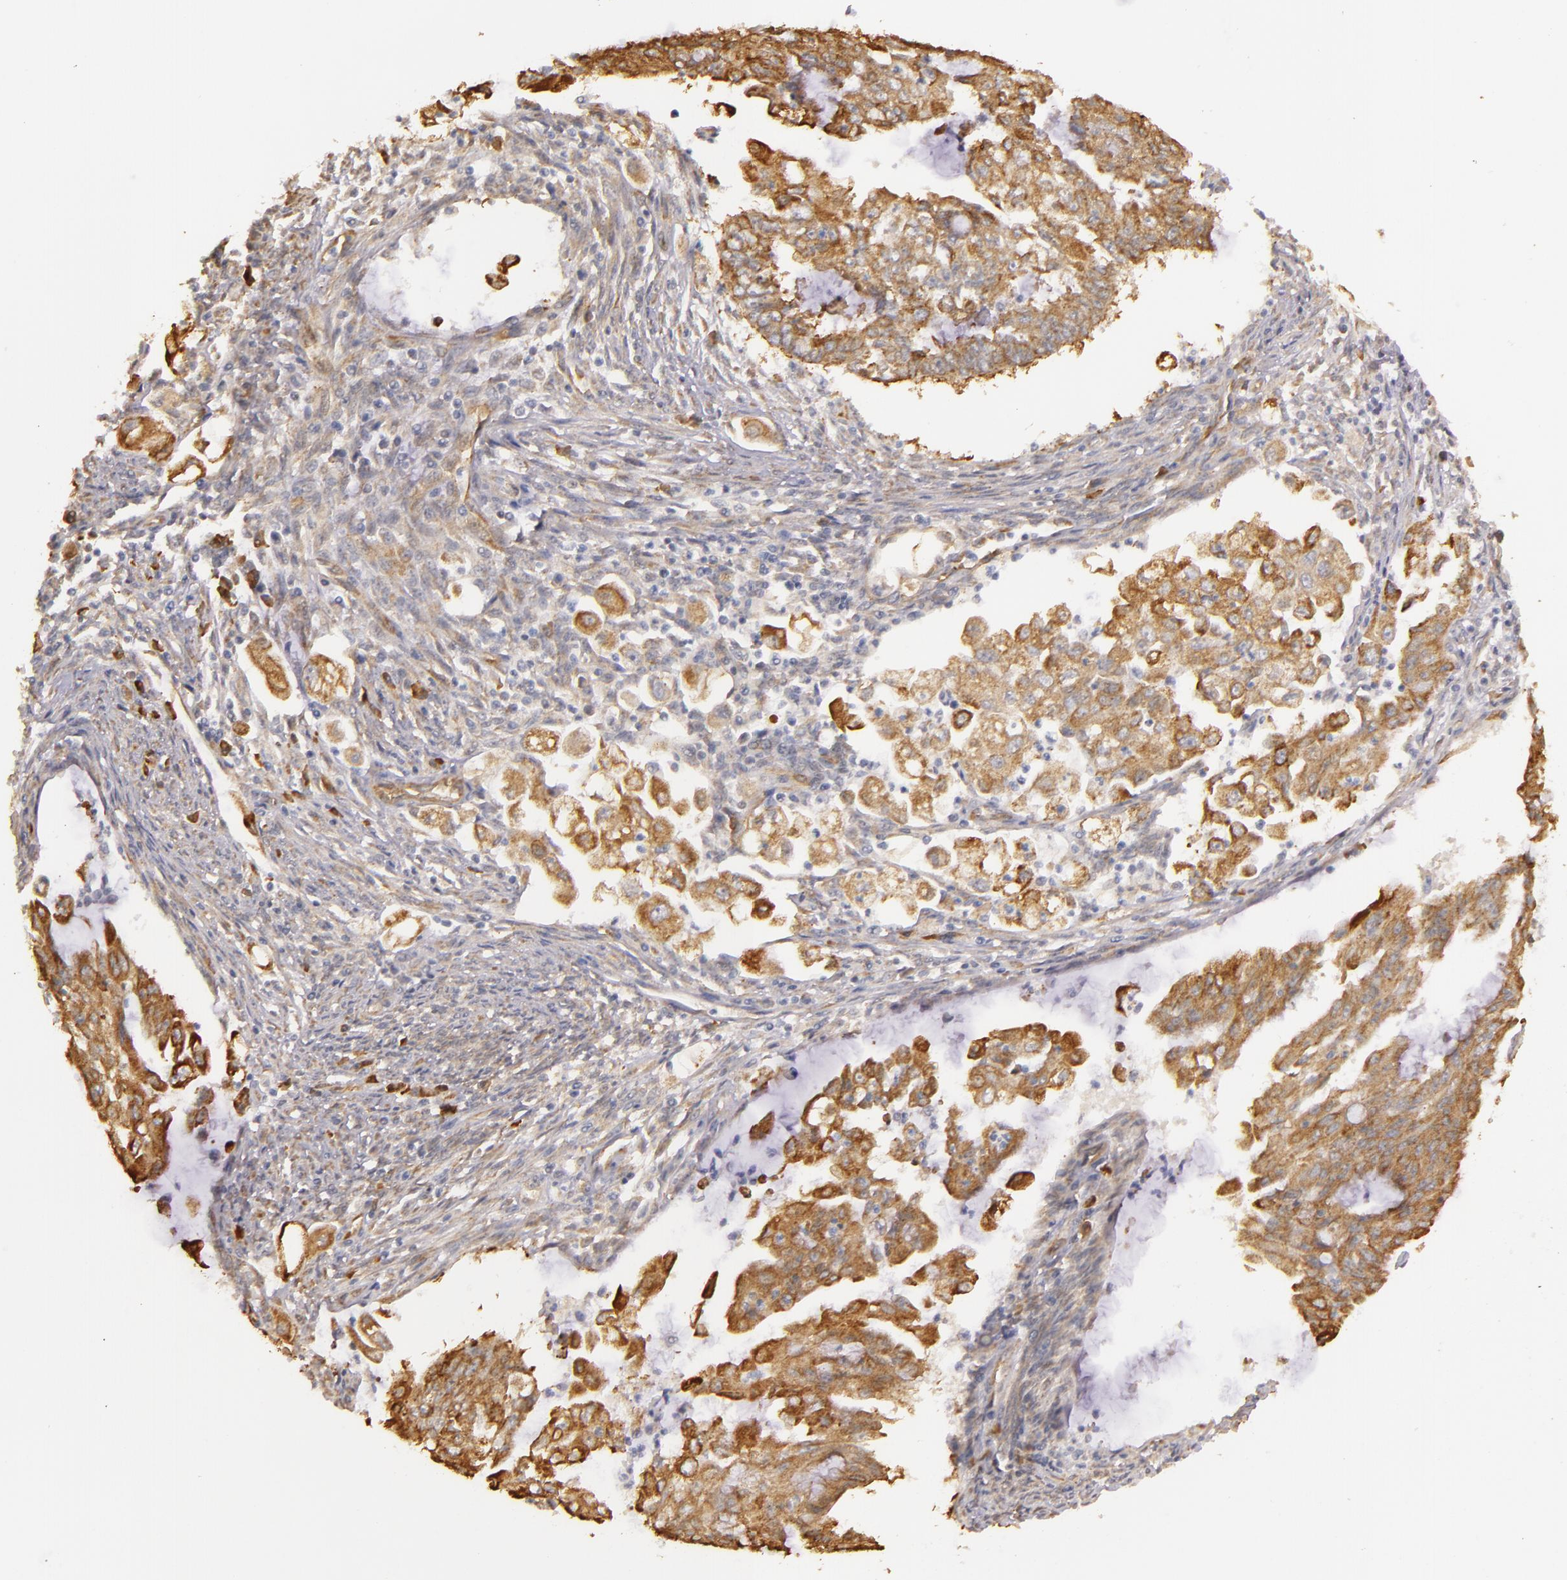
{"staining": {"intensity": "strong", "quantity": ">75%", "location": "cytoplasmic/membranous"}, "tissue": "endometrial cancer", "cell_type": "Tumor cells", "image_type": "cancer", "snomed": [{"axis": "morphology", "description": "Adenocarcinoma, NOS"}, {"axis": "topography", "description": "Endometrium"}], "caption": "IHC of human endometrial cancer exhibits high levels of strong cytoplasmic/membranous staining in approximately >75% of tumor cells.", "gene": "SYTL4", "patient": {"sex": "female", "age": 75}}